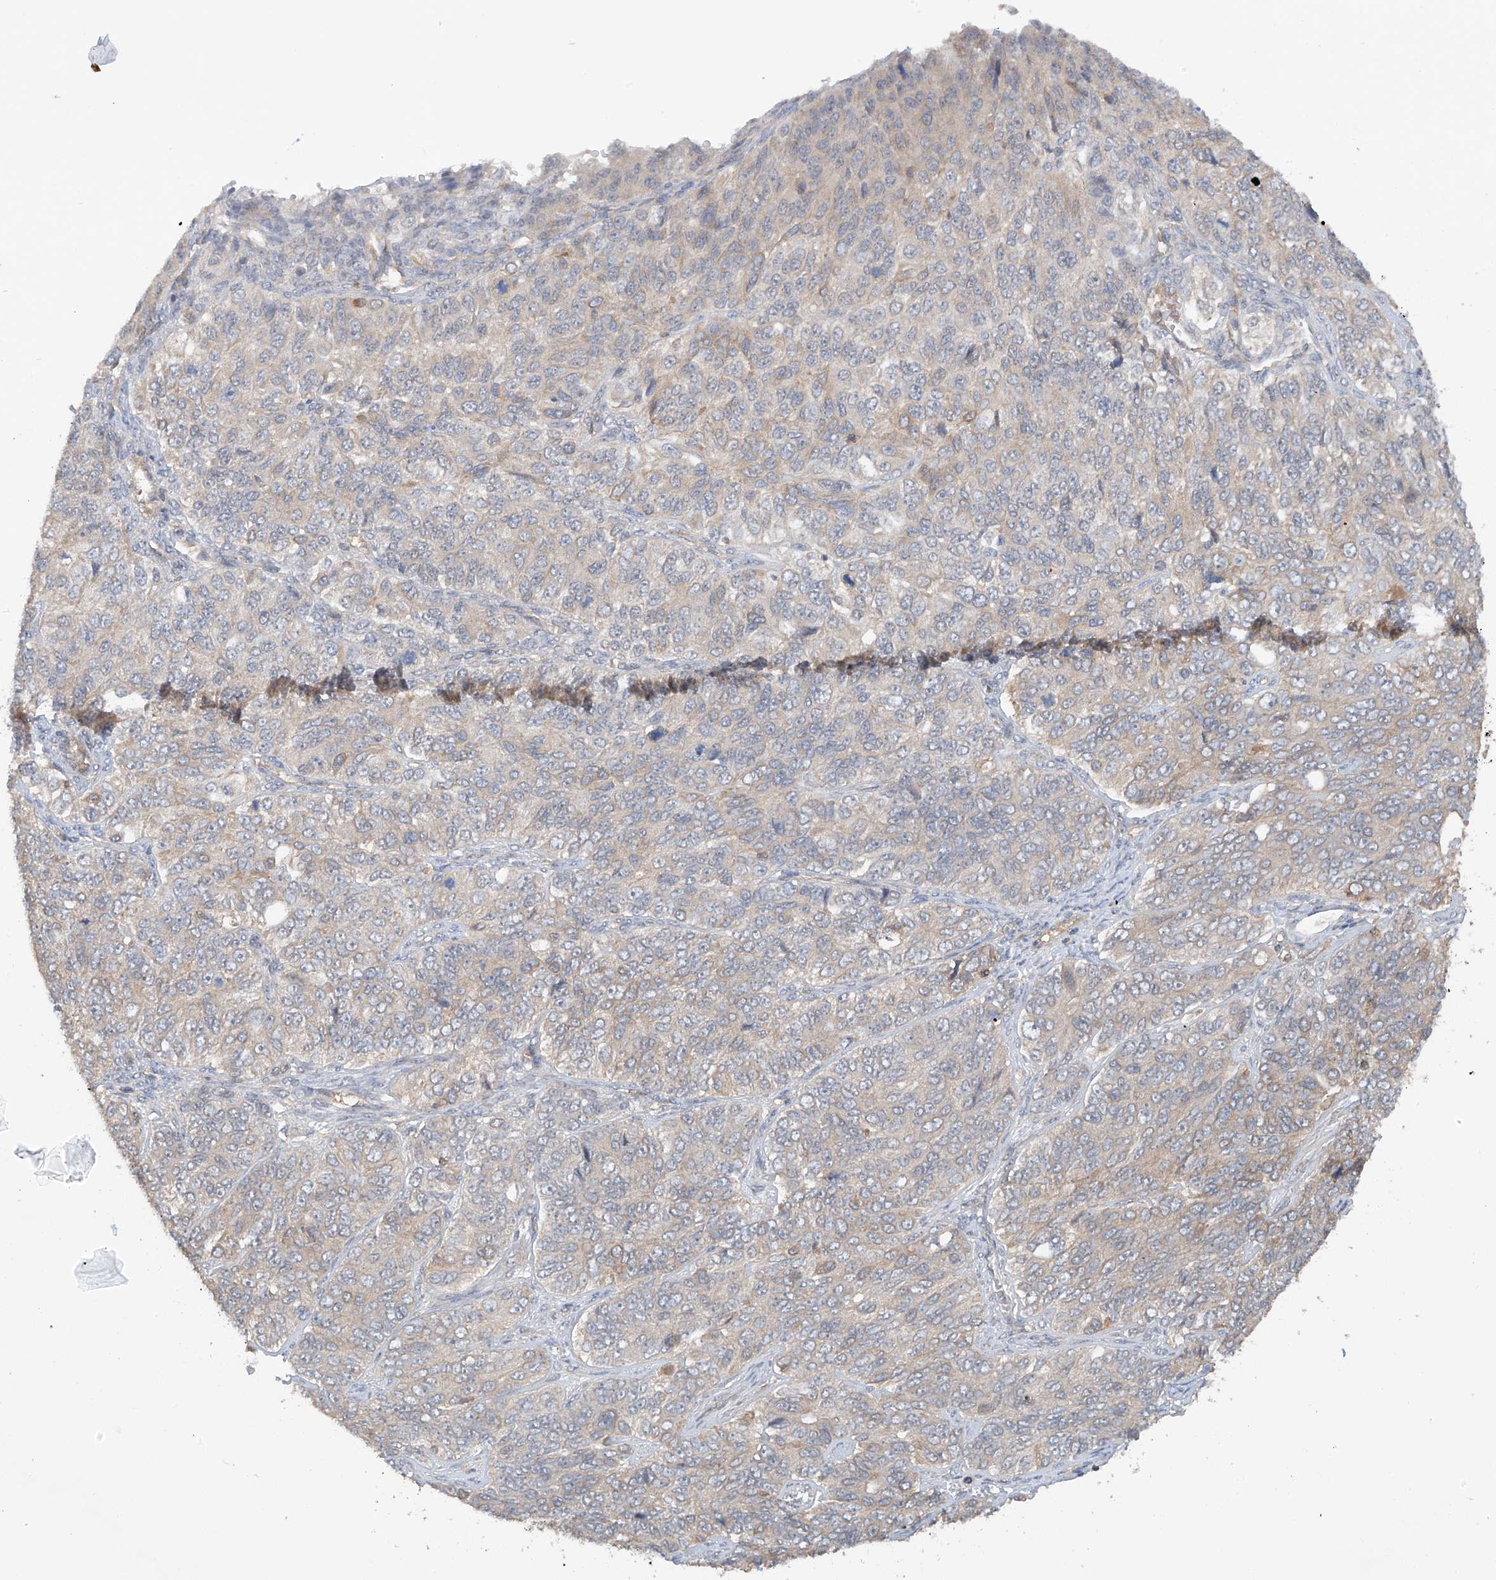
{"staining": {"intensity": "moderate", "quantity": "<25%", "location": "cytoplasmic/membranous"}, "tissue": "ovarian cancer", "cell_type": "Tumor cells", "image_type": "cancer", "snomed": [{"axis": "morphology", "description": "Carcinoma, endometroid"}, {"axis": "topography", "description": "Ovary"}], "caption": "Protein staining reveals moderate cytoplasmic/membranous positivity in about <25% of tumor cells in ovarian cancer. (DAB (3,3'-diaminobenzidine) = brown stain, brightfield microscopy at high magnification).", "gene": "RPAIN", "patient": {"sex": "female", "age": 51}}